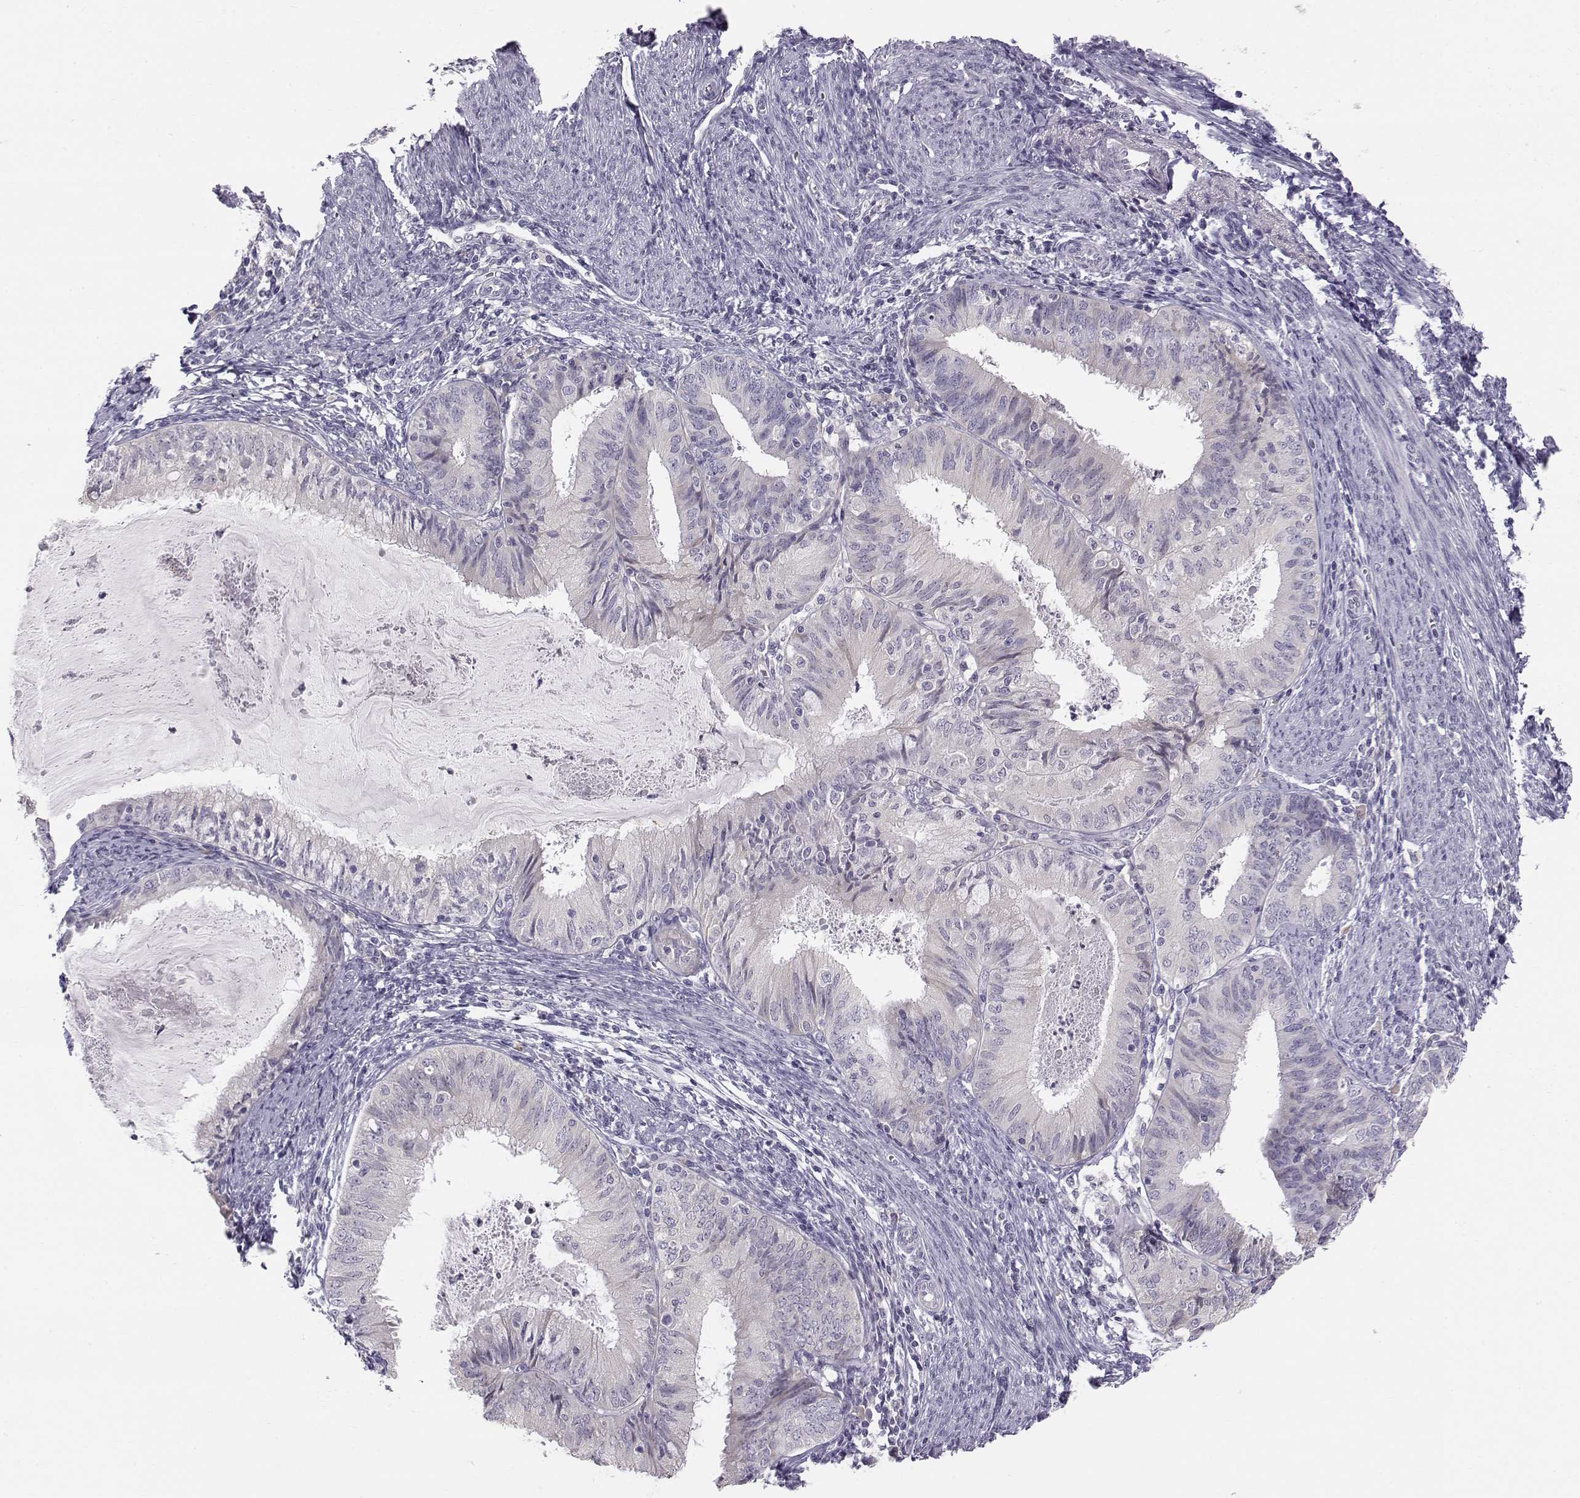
{"staining": {"intensity": "negative", "quantity": "none", "location": "none"}, "tissue": "endometrial cancer", "cell_type": "Tumor cells", "image_type": "cancer", "snomed": [{"axis": "morphology", "description": "Adenocarcinoma, NOS"}, {"axis": "topography", "description": "Endometrium"}], "caption": "Tumor cells show no significant staining in endometrial cancer (adenocarcinoma). (DAB (3,3'-diaminobenzidine) immunohistochemistry (IHC) visualized using brightfield microscopy, high magnification).", "gene": "ACSL6", "patient": {"sex": "female", "age": 57}}